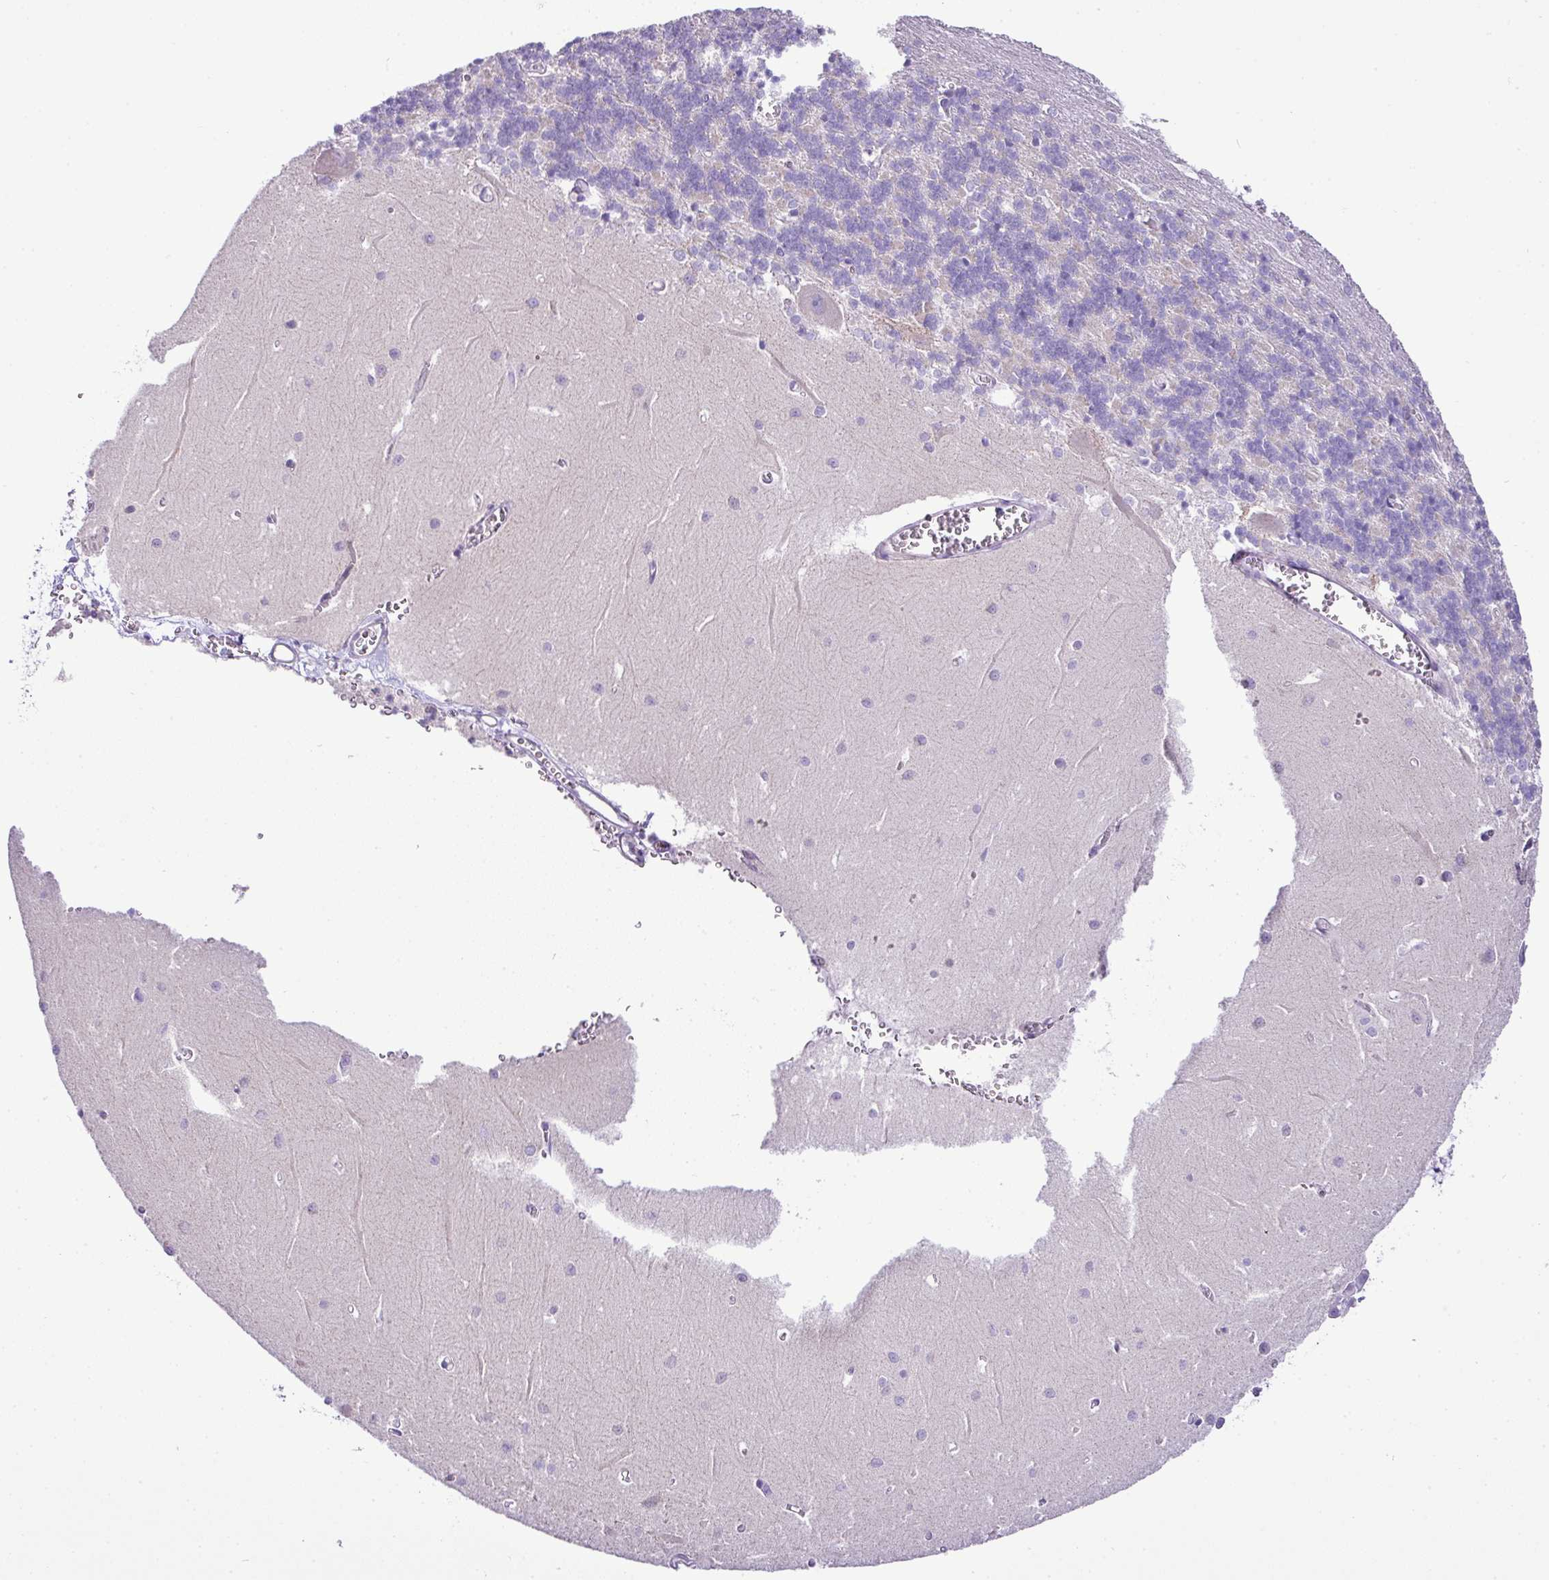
{"staining": {"intensity": "moderate", "quantity": "<25%", "location": "cytoplasmic/membranous"}, "tissue": "cerebellum", "cell_type": "Cells in granular layer", "image_type": "normal", "snomed": [{"axis": "morphology", "description": "Normal tissue, NOS"}, {"axis": "topography", "description": "Cerebellum"}], "caption": "Cerebellum stained for a protein reveals moderate cytoplasmic/membranous positivity in cells in granular layer. The staining is performed using DAB brown chromogen to label protein expression. The nuclei are counter-stained blue using hematoxylin.", "gene": "PGAP4", "patient": {"sex": "male", "age": 37}}